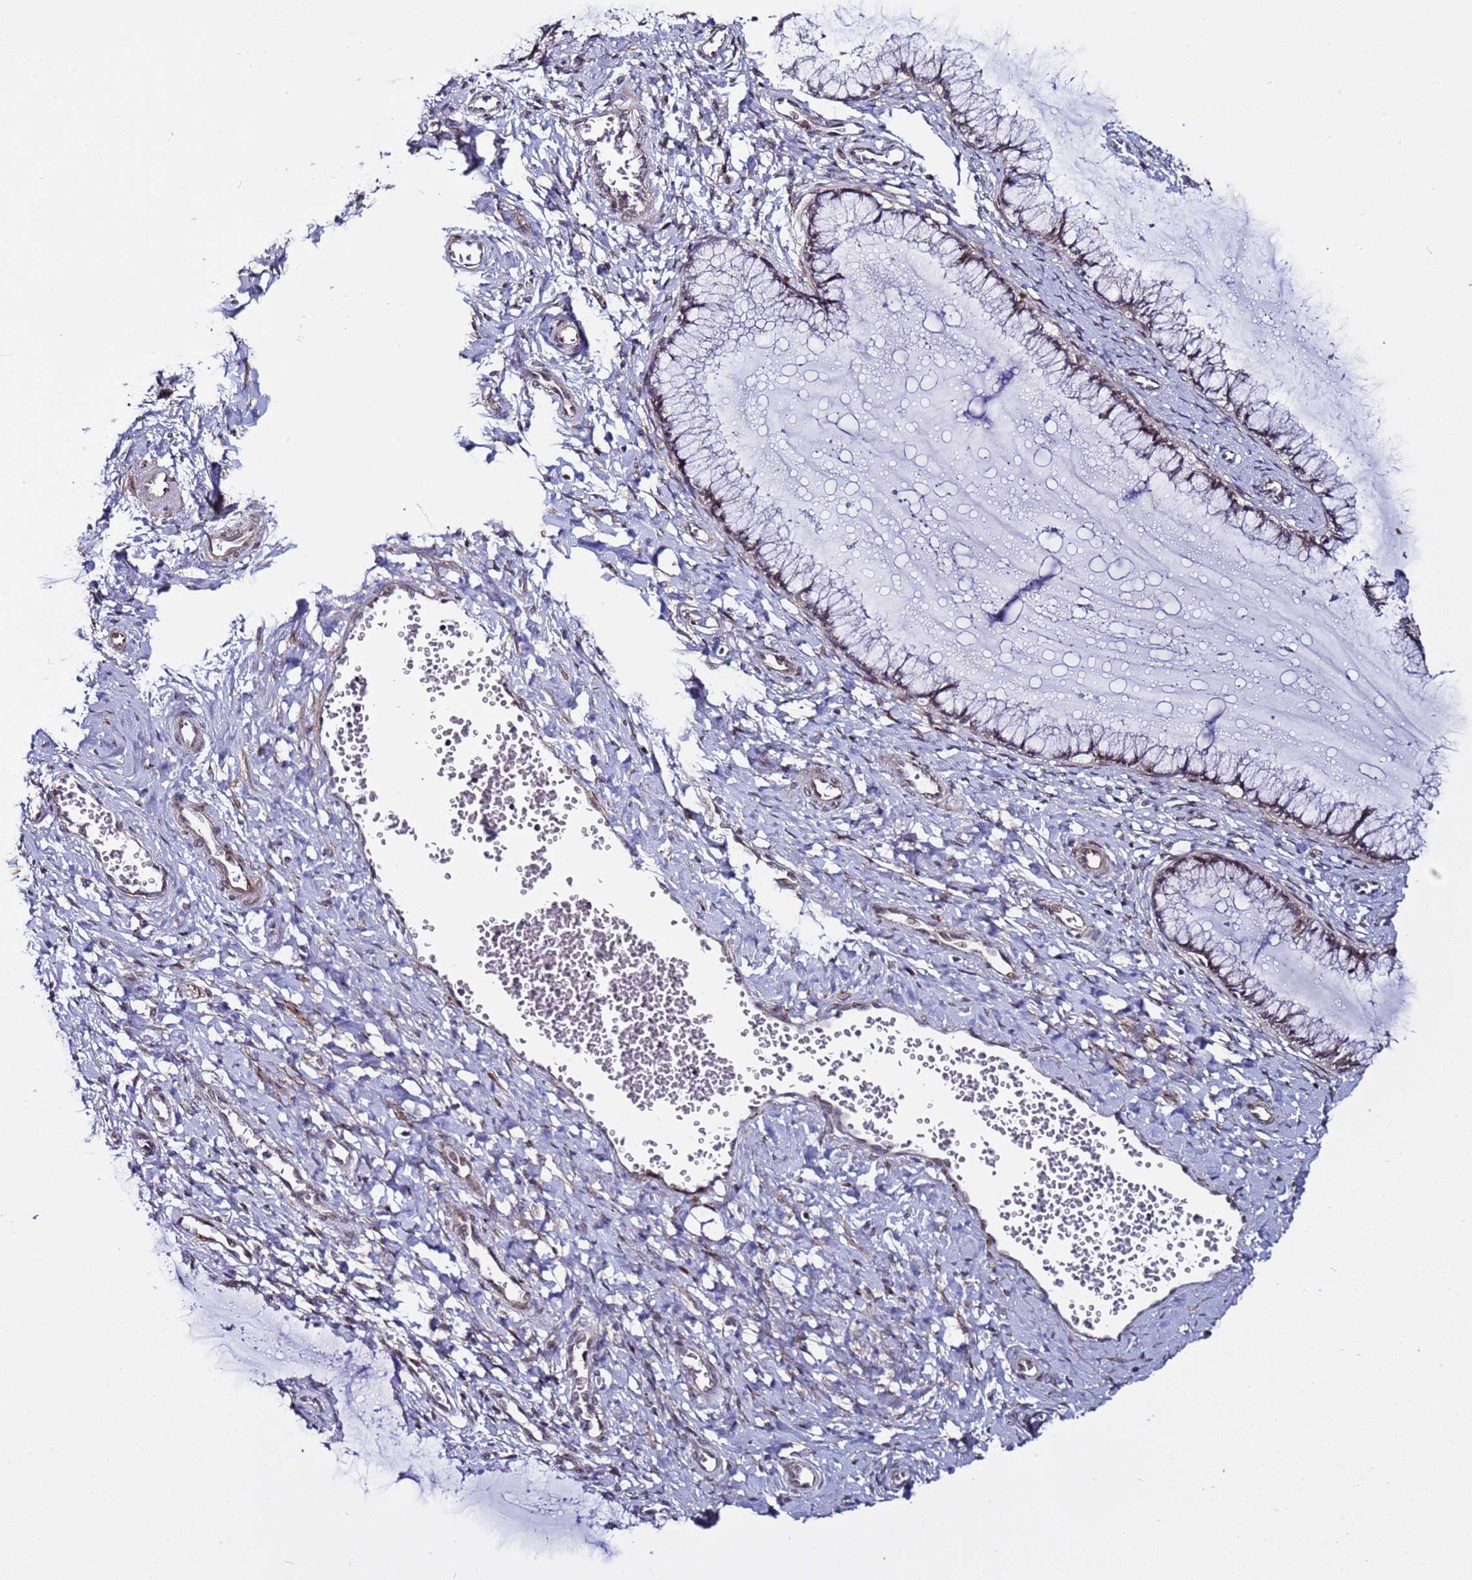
{"staining": {"intensity": "weak", "quantity": "25%-75%", "location": "nuclear"}, "tissue": "cervix", "cell_type": "Glandular cells", "image_type": "normal", "snomed": [{"axis": "morphology", "description": "Normal tissue, NOS"}, {"axis": "morphology", "description": "Adenocarcinoma, NOS"}, {"axis": "topography", "description": "Cervix"}], "caption": "Cervix stained with immunohistochemistry displays weak nuclear positivity in about 25%-75% of glandular cells. (Brightfield microscopy of DAB IHC at high magnification).", "gene": "POLR2D", "patient": {"sex": "female", "age": 29}}